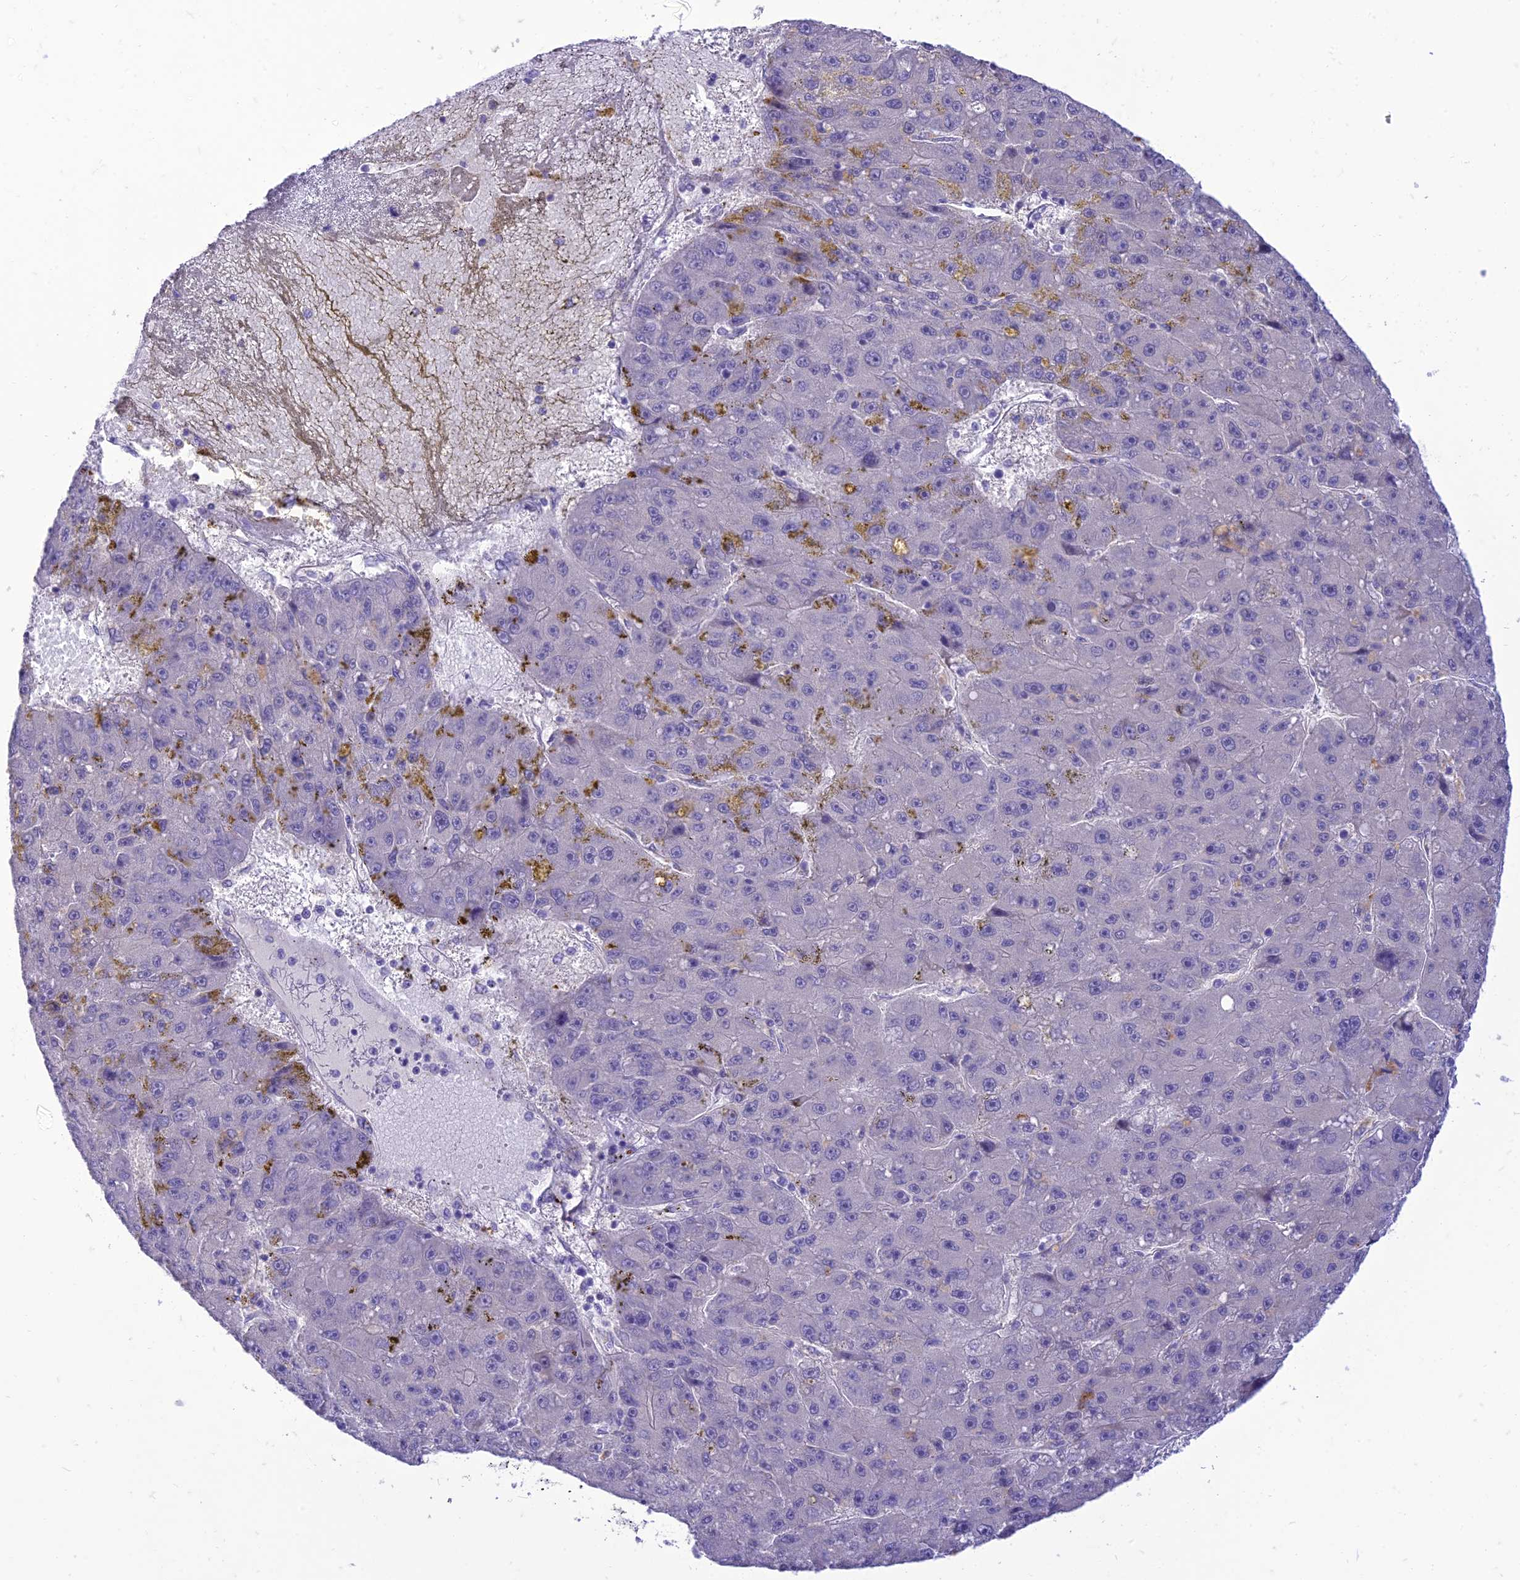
{"staining": {"intensity": "negative", "quantity": "none", "location": "none"}, "tissue": "liver cancer", "cell_type": "Tumor cells", "image_type": "cancer", "snomed": [{"axis": "morphology", "description": "Carcinoma, Hepatocellular, NOS"}, {"axis": "topography", "description": "Liver"}], "caption": "Human liver hepatocellular carcinoma stained for a protein using immunohistochemistry (IHC) exhibits no positivity in tumor cells.", "gene": "DHDH", "patient": {"sex": "male", "age": 67}}